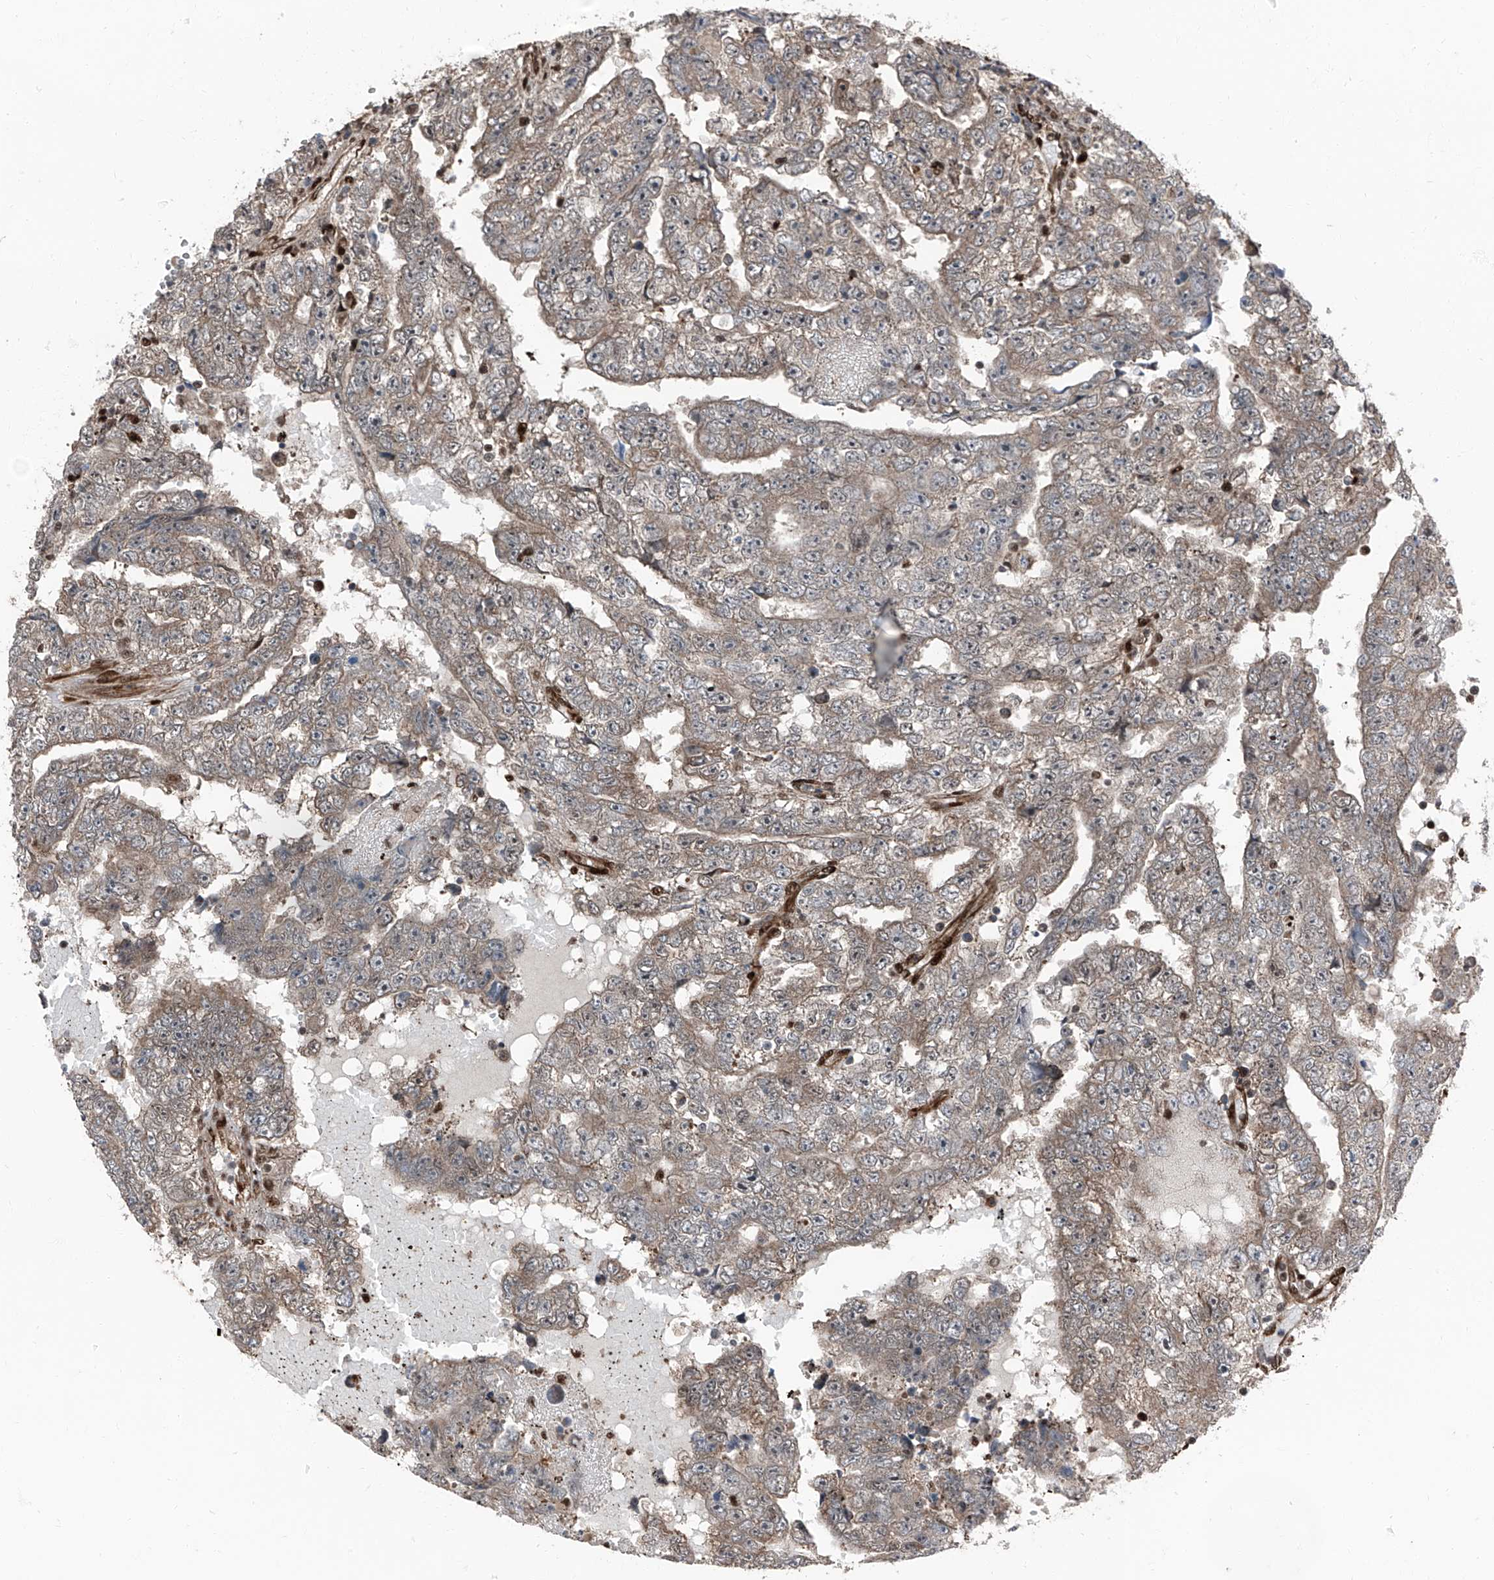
{"staining": {"intensity": "weak", "quantity": ">75%", "location": "cytoplasmic/membranous"}, "tissue": "testis cancer", "cell_type": "Tumor cells", "image_type": "cancer", "snomed": [{"axis": "morphology", "description": "Carcinoma, Embryonal, NOS"}, {"axis": "topography", "description": "Testis"}], "caption": "Immunohistochemical staining of human testis cancer exhibits low levels of weak cytoplasmic/membranous staining in approximately >75% of tumor cells.", "gene": "FKBP5", "patient": {"sex": "male", "age": 25}}